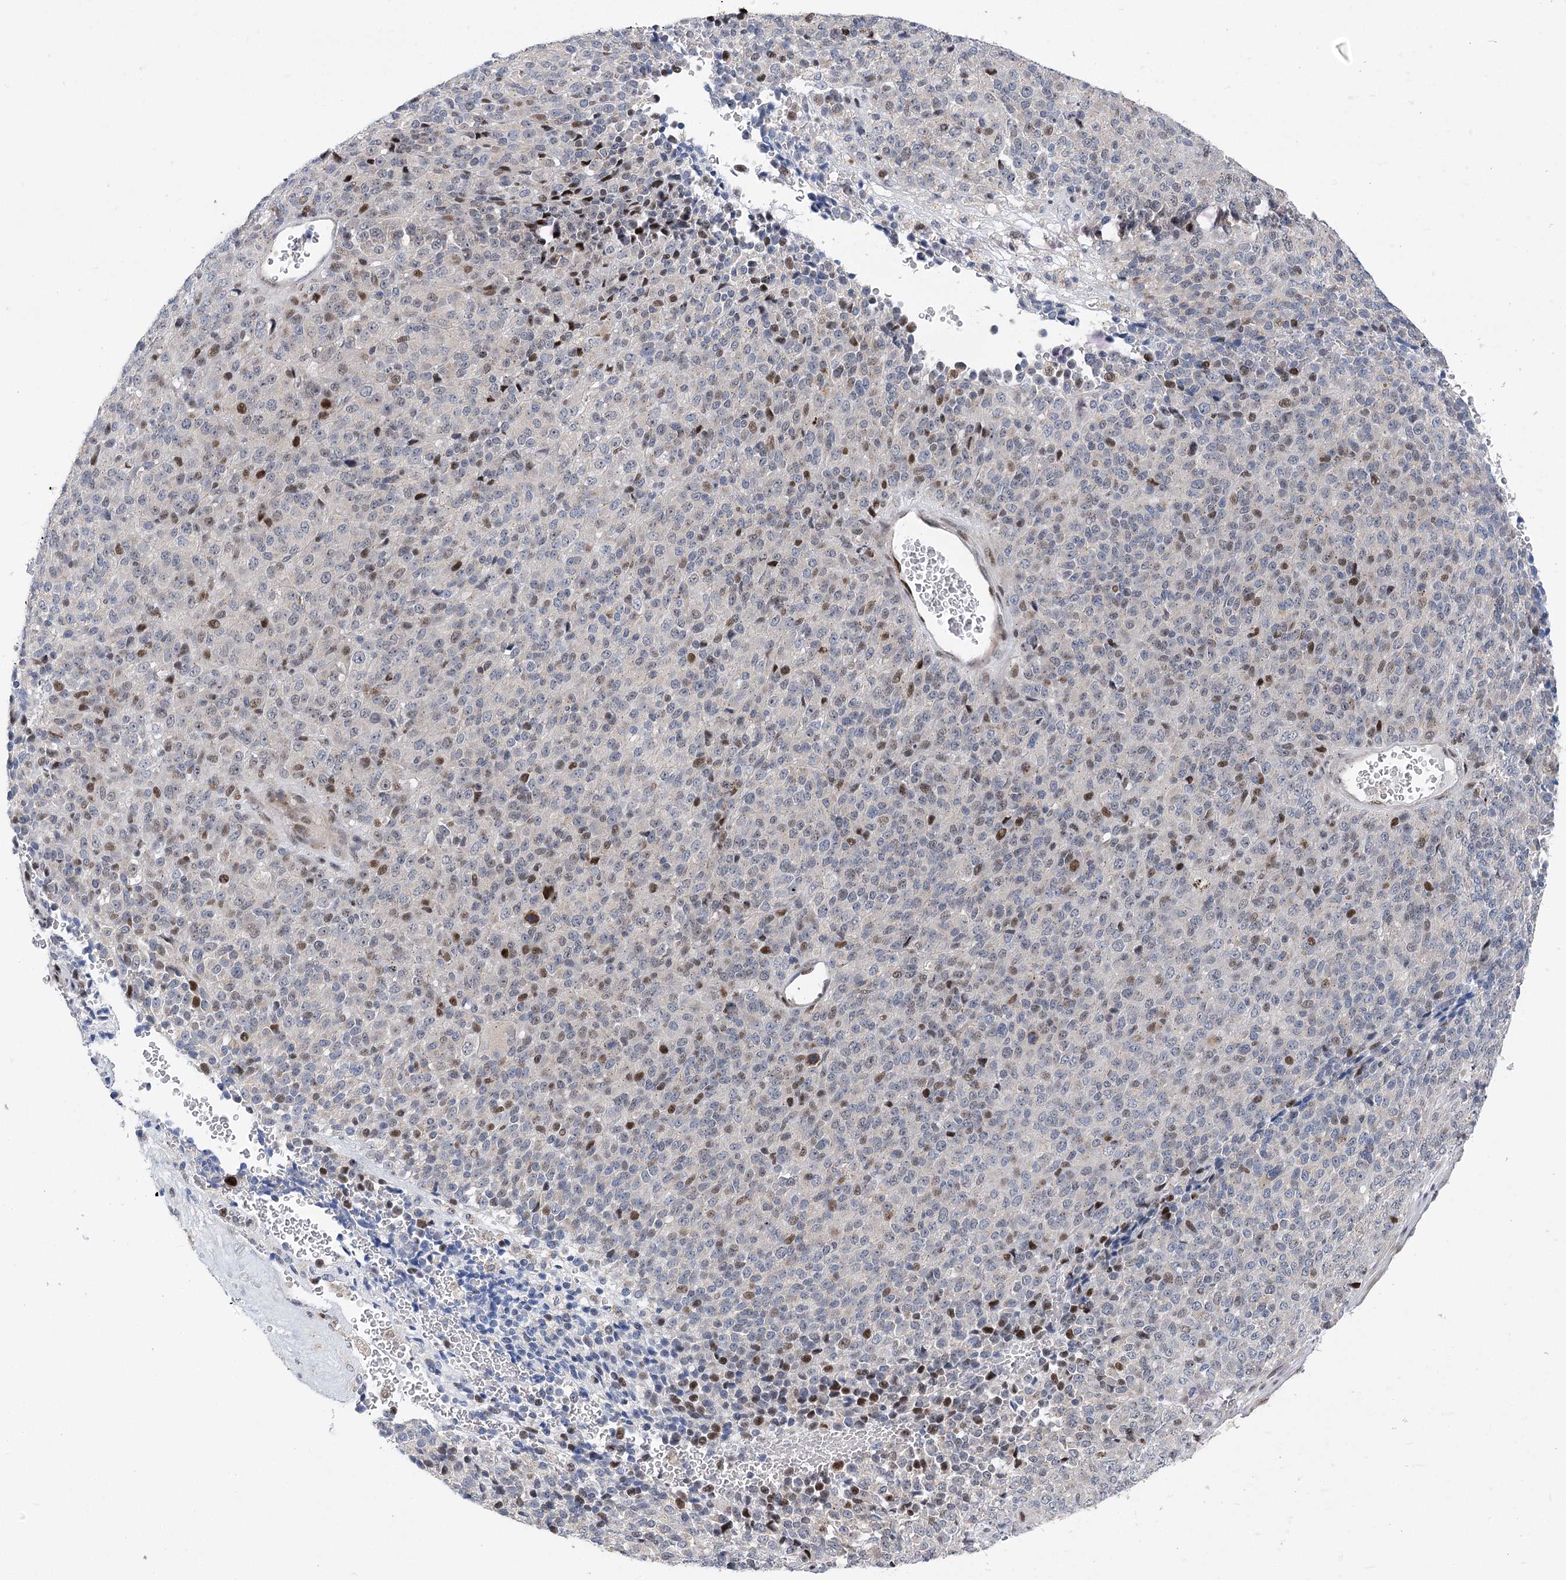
{"staining": {"intensity": "moderate", "quantity": "<25%", "location": "nuclear"}, "tissue": "melanoma", "cell_type": "Tumor cells", "image_type": "cancer", "snomed": [{"axis": "morphology", "description": "Malignant melanoma, Metastatic site"}, {"axis": "topography", "description": "Brain"}], "caption": "Immunohistochemical staining of malignant melanoma (metastatic site) shows low levels of moderate nuclear positivity in about <25% of tumor cells.", "gene": "CAMTA1", "patient": {"sex": "female", "age": 56}}